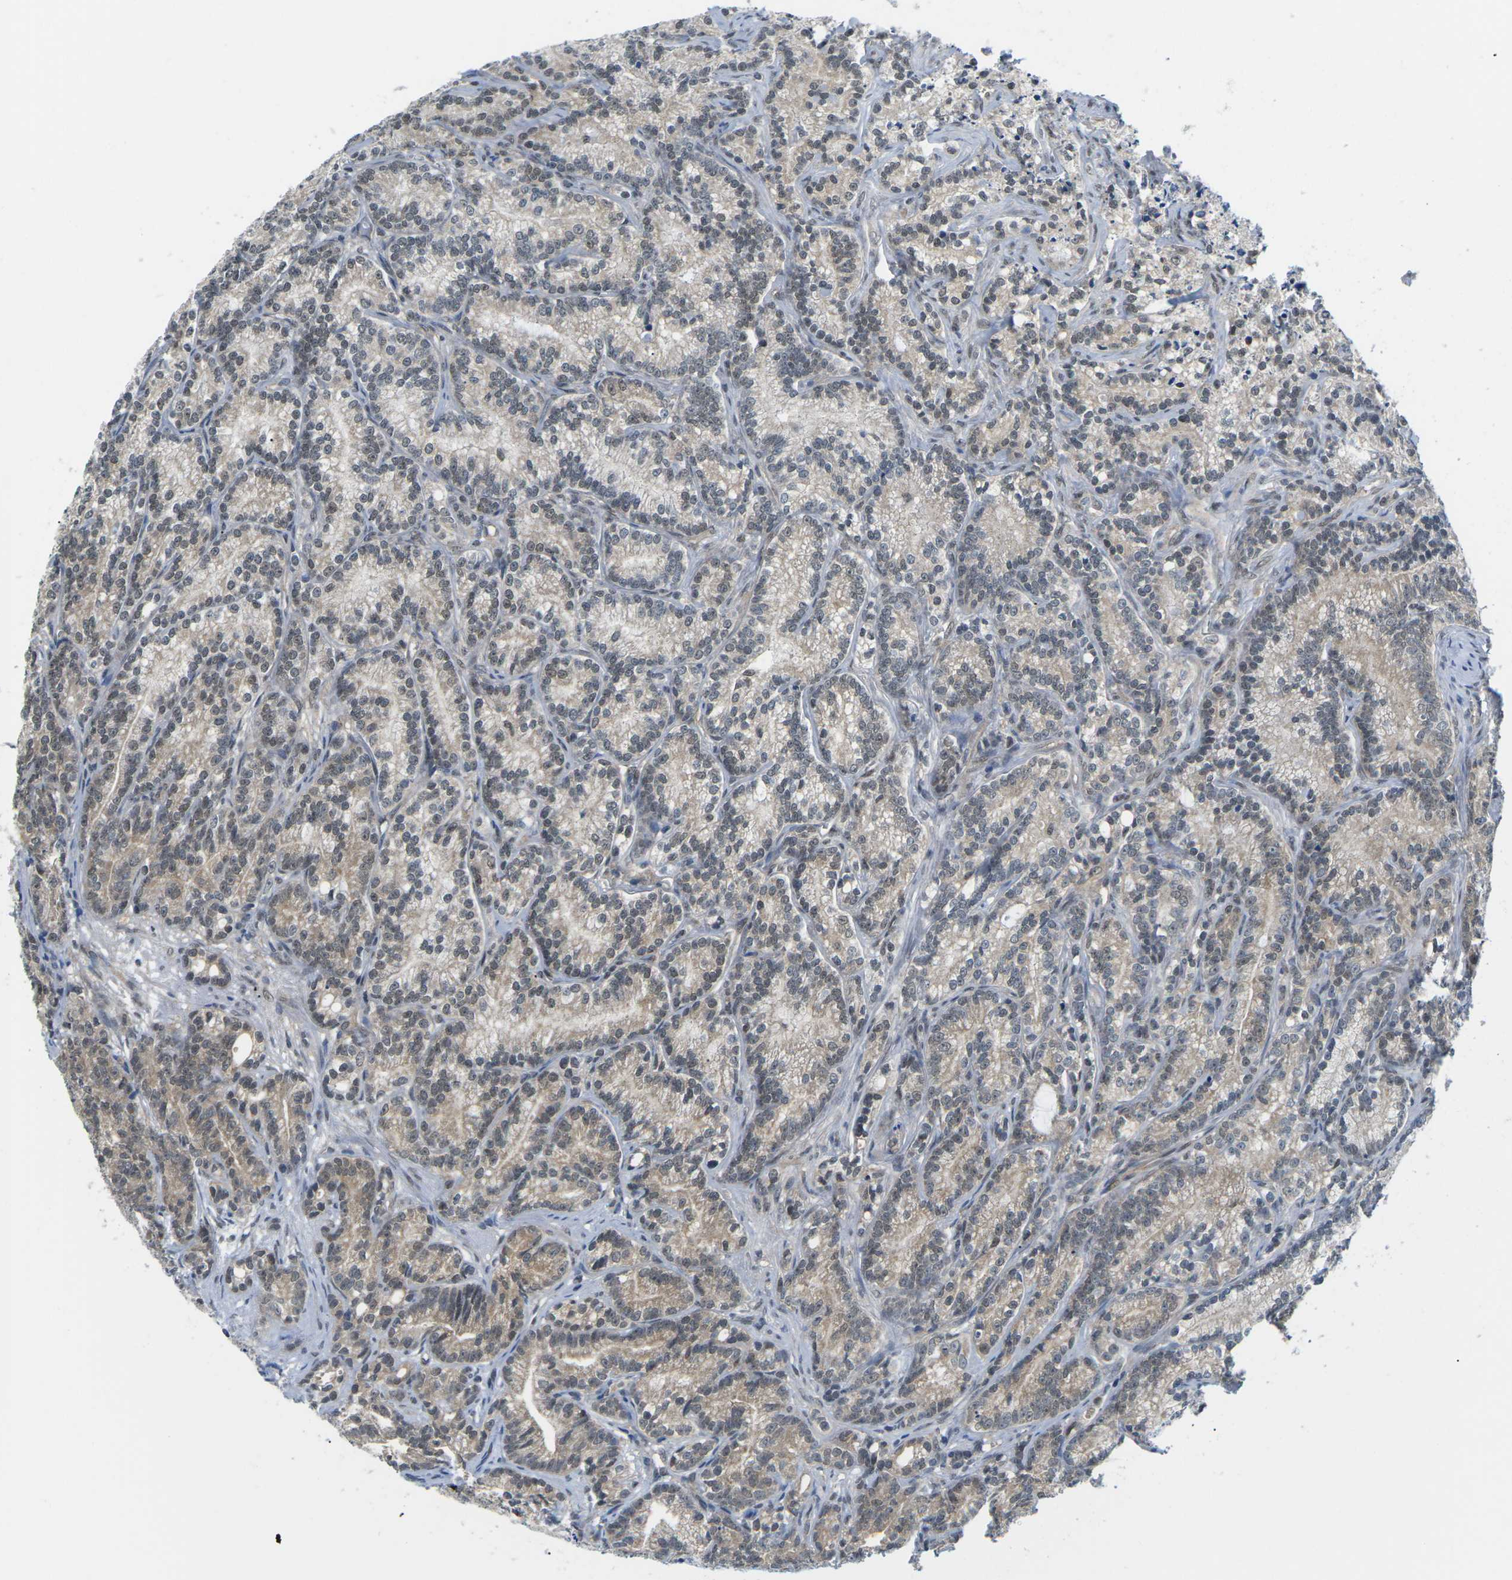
{"staining": {"intensity": "moderate", "quantity": ">75%", "location": "cytoplasmic/membranous,nuclear"}, "tissue": "prostate cancer", "cell_type": "Tumor cells", "image_type": "cancer", "snomed": [{"axis": "morphology", "description": "Adenocarcinoma, Low grade"}, {"axis": "topography", "description": "Prostate"}], "caption": "Immunohistochemical staining of prostate cancer (adenocarcinoma (low-grade)) demonstrates medium levels of moderate cytoplasmic/membranous and nuclear positivity in approximately >75% of tumor cells.", "gene": "UBA7", "patient": {"sex": "male", "age": 89}}